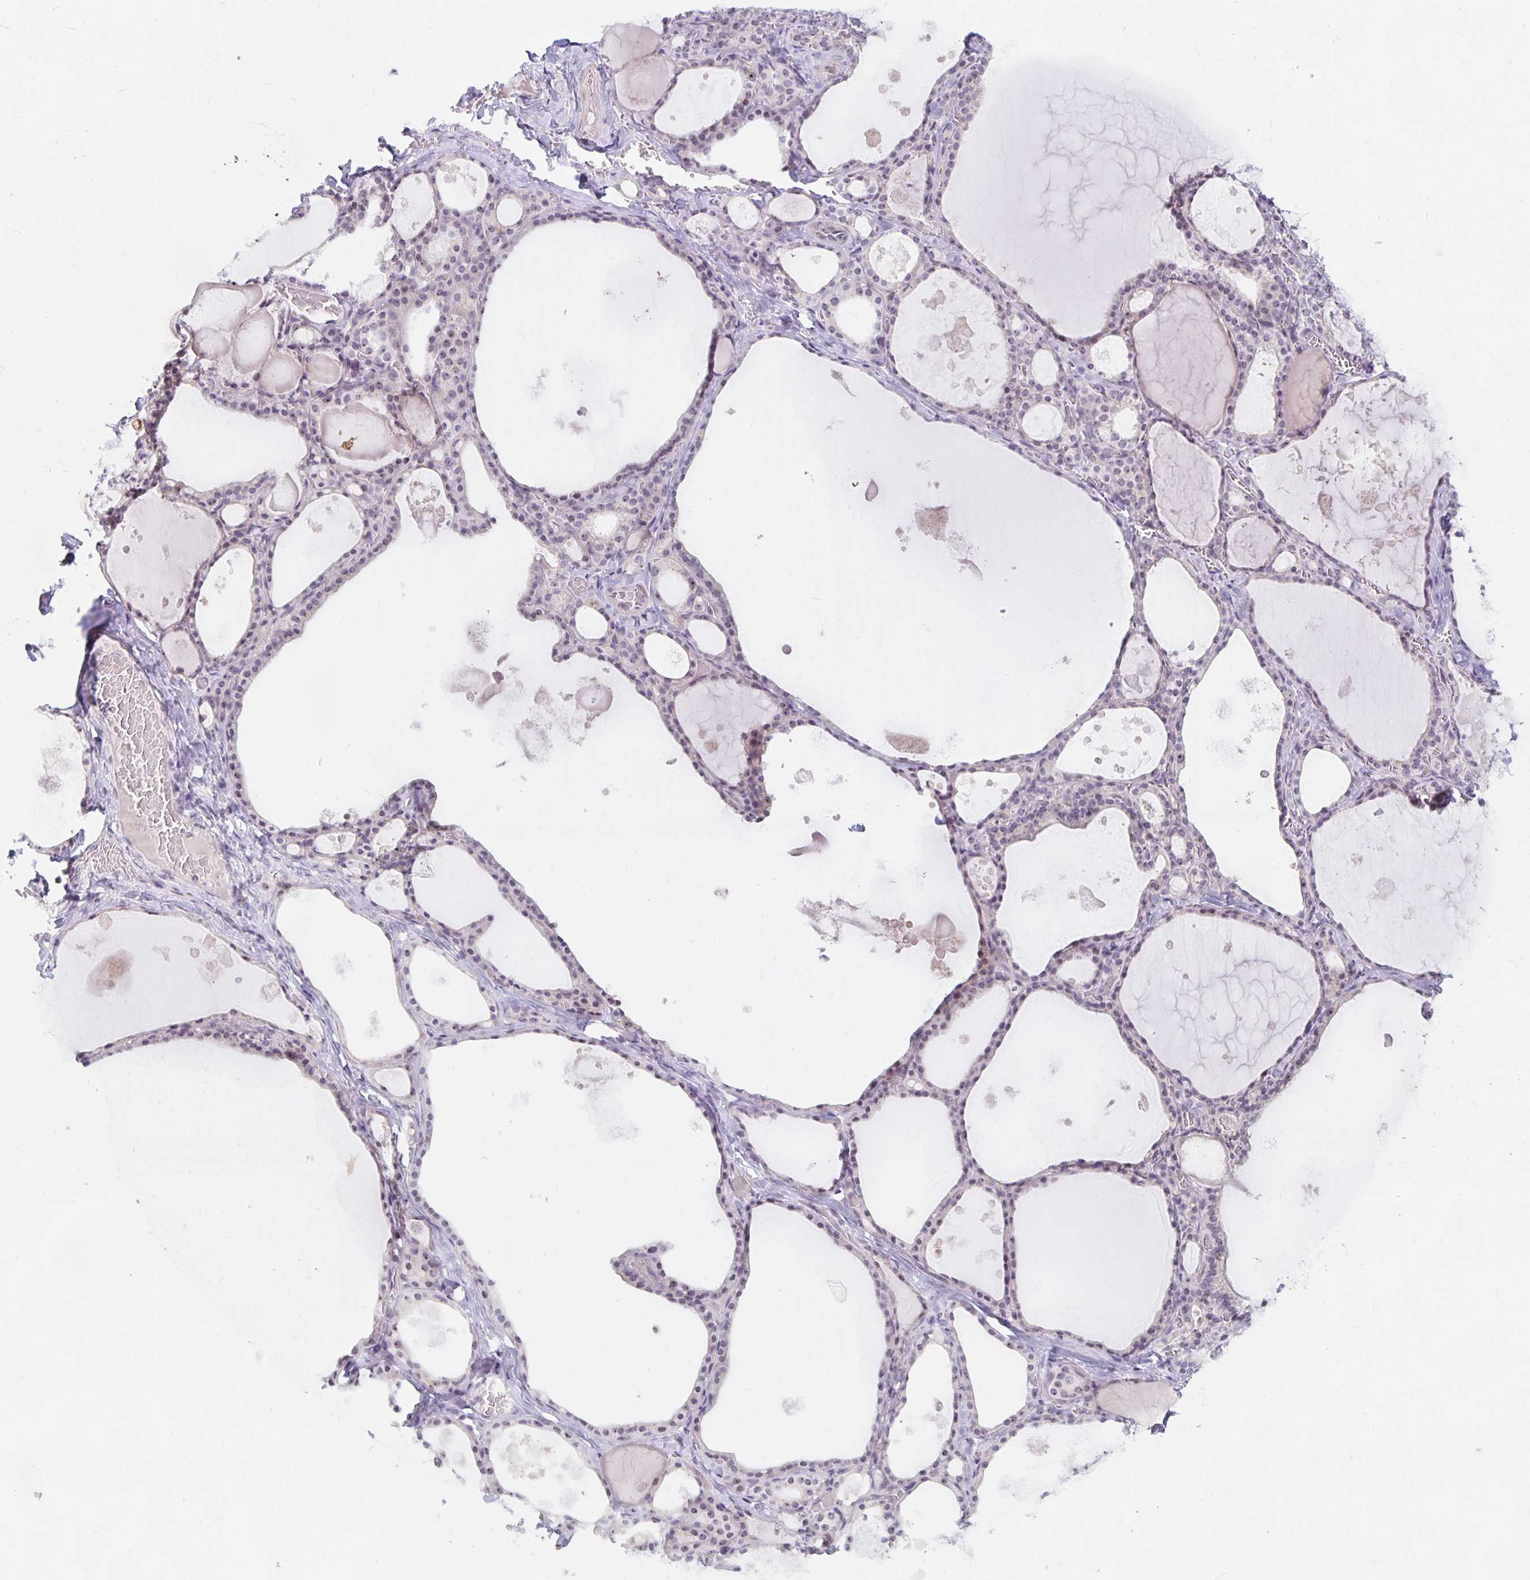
{"staining": {"intensity": "weak", "quantity": "25%-75%", "location": "nuclear"}, "tissue": "thyroid gland", "cell_type": "Glandular cells", "image_type": "normal", "snomed": [{"axis": "morphology", "description": "Normal tissue, NOS"}, {"axis": "topography", "description": "Thyroid gland"}], "caption": "Immunohistochemistry photomicrograph of benign thyroid gland: human thyroid gland stained using immunohistochemistry exhibits low levels of weak protein expression localized specifically in the nuclear of glandular cells, appearing as a nuclear brown color.", "gene": "NUP85", "patient": {"sex": "male", "age": 56}}